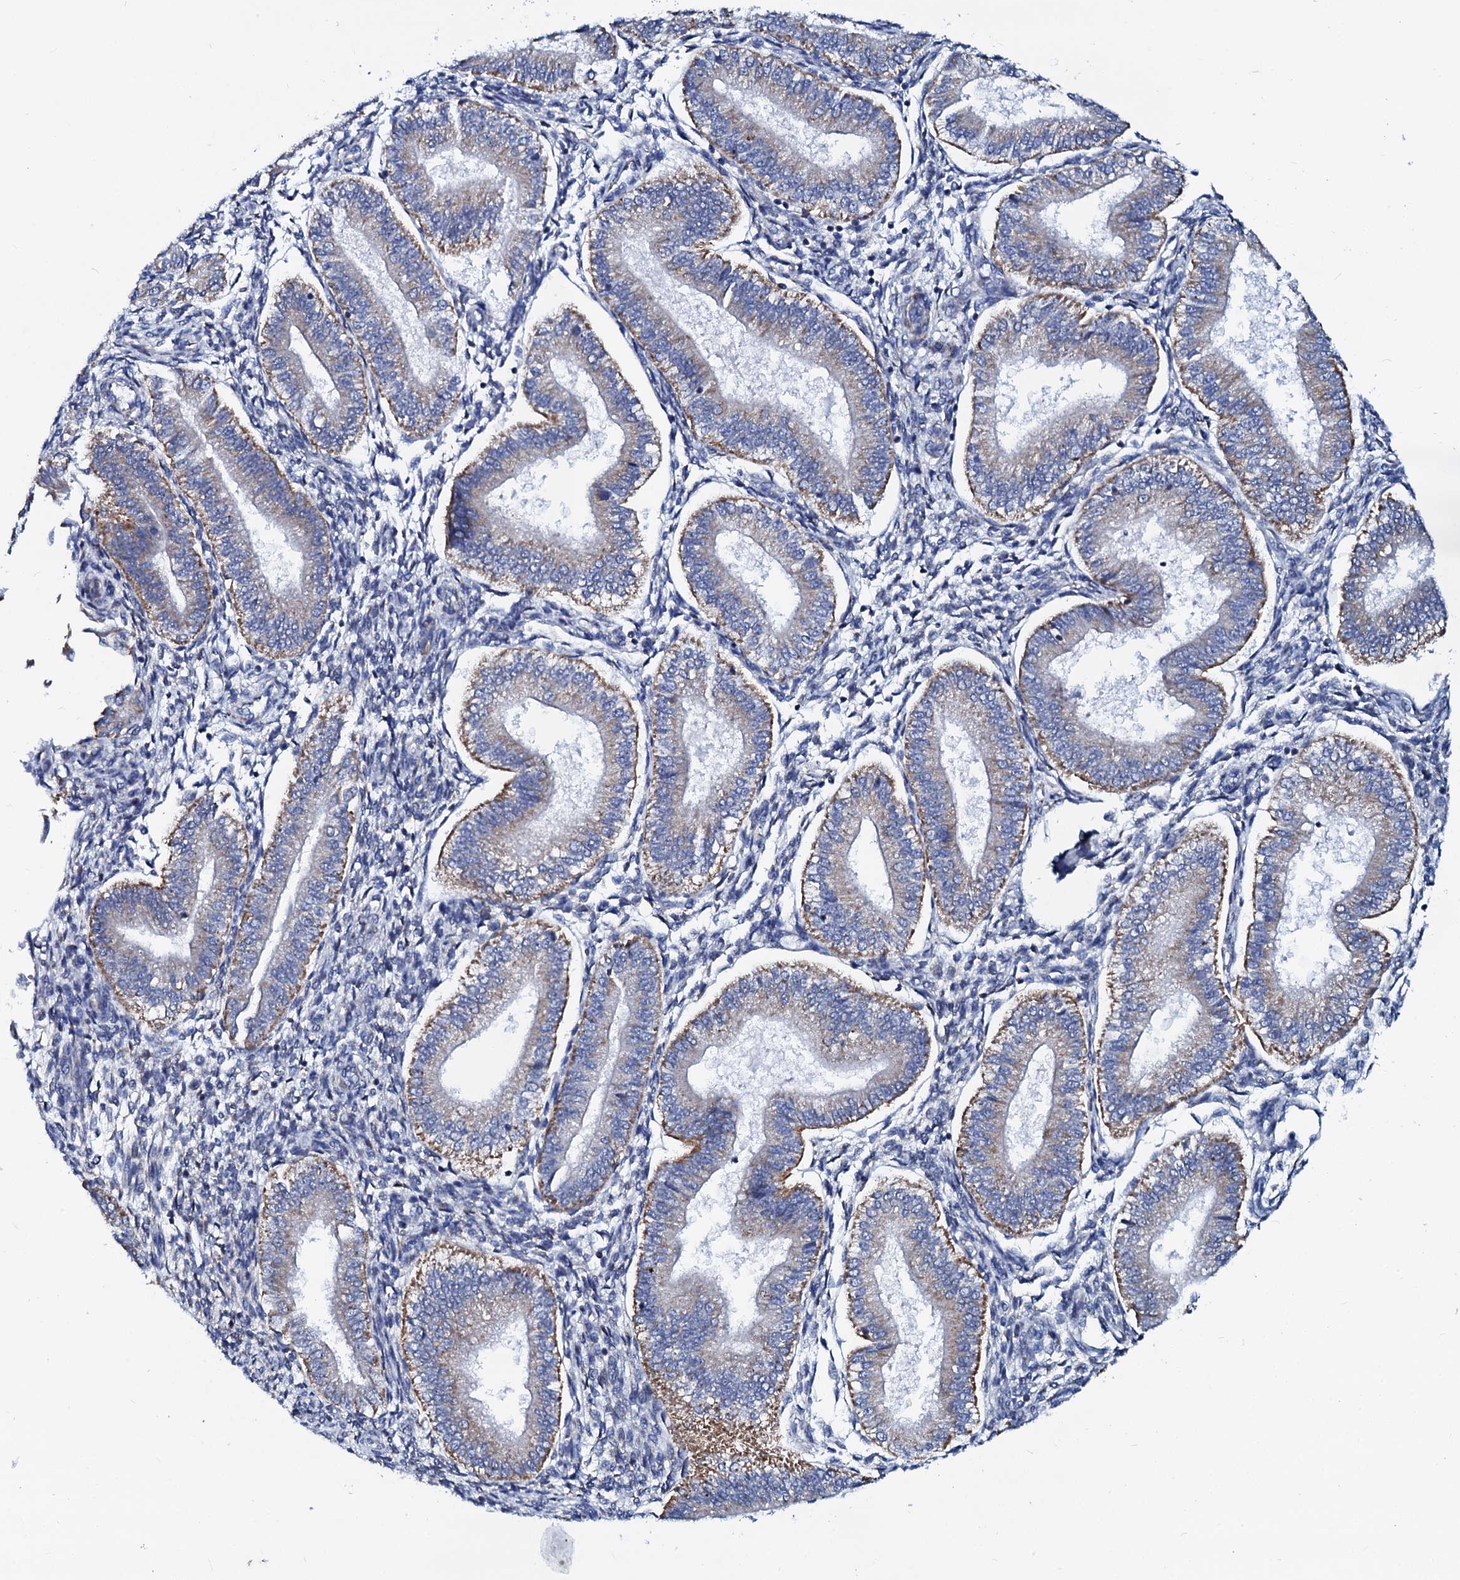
{"staining": {"intensity": "moderate", "quantity": "25%-75%", "location": "cytoplasmic/membranous"}, "tissue": "endometrium", "cell_type": "Glandular cells", "image_type": "normal", "snomed": [{"axis": "morphology", "description": "Normal tissue, NOS"}, {"axis": "topography", "description": "Endometrium"}], "caption": "Approximately 25%-75% of glandular cells in unremarkable endometrium reveal moderate cytoplasmic/membranous protein expression as visualized by brown immunohistochemical staining.", "gene": "SLC37A4", "patient": {"sex": "female", "age": 39}}